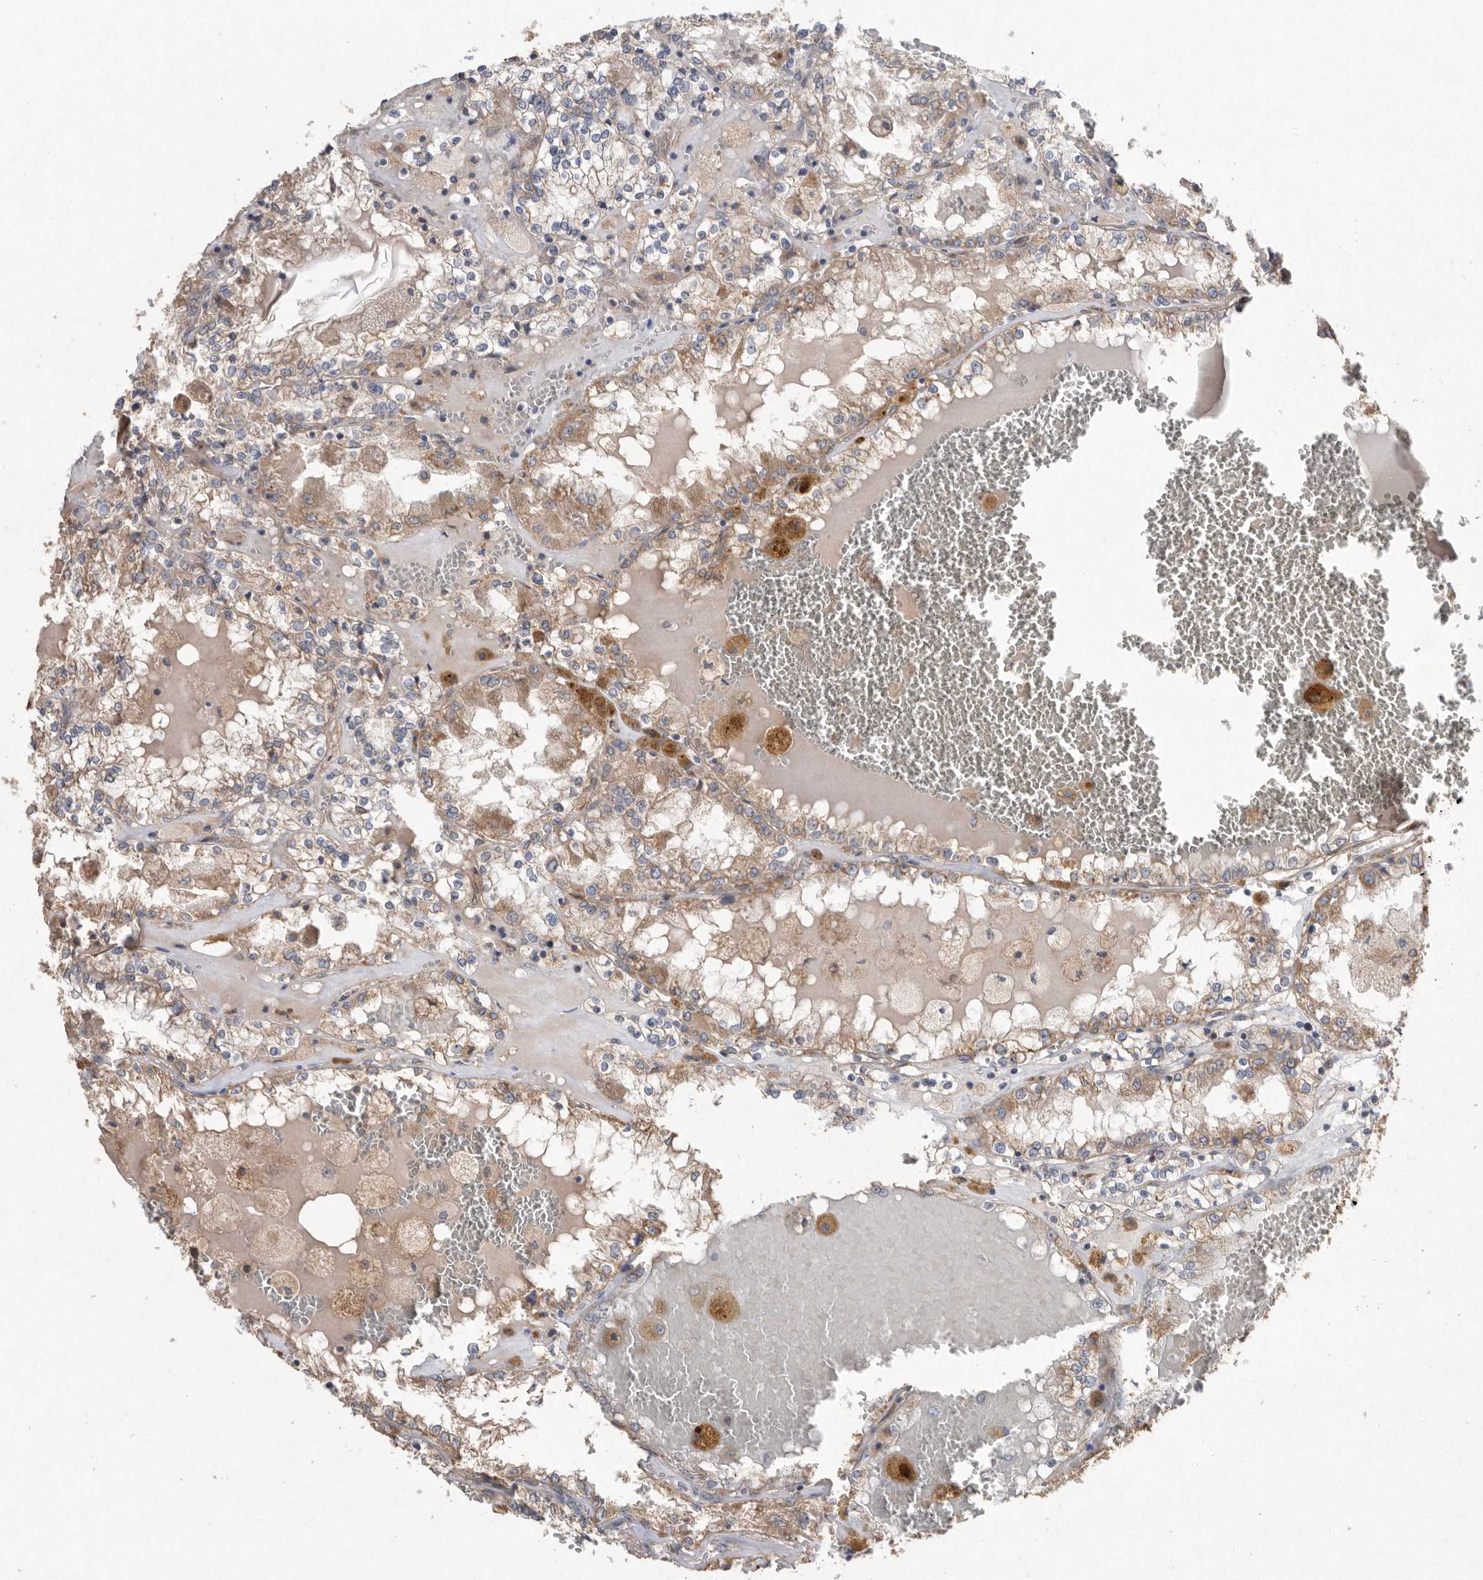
{"staining": {"intensity": "moderate", "quantity": ">75%", "location": "cytoplasmic/membranous"}, "tissue": "renal cancer", "cell_type": "Tumor cells", "image_type": "cancer", "snomed": [{"axis": "morphology", "description": "Adenocarcinoma, NOS"}, {"axis": "topography", "description": "Kidney"}], "caption": "There is medium levels of moderate cytoplasmic/membranous positivity in tumor cells of adenocarcinoma (renal), as demonstrated by immunohistochemical staining (brown color).", "gene": "PON2", "patient": {"sex": "female", "age": 56}}